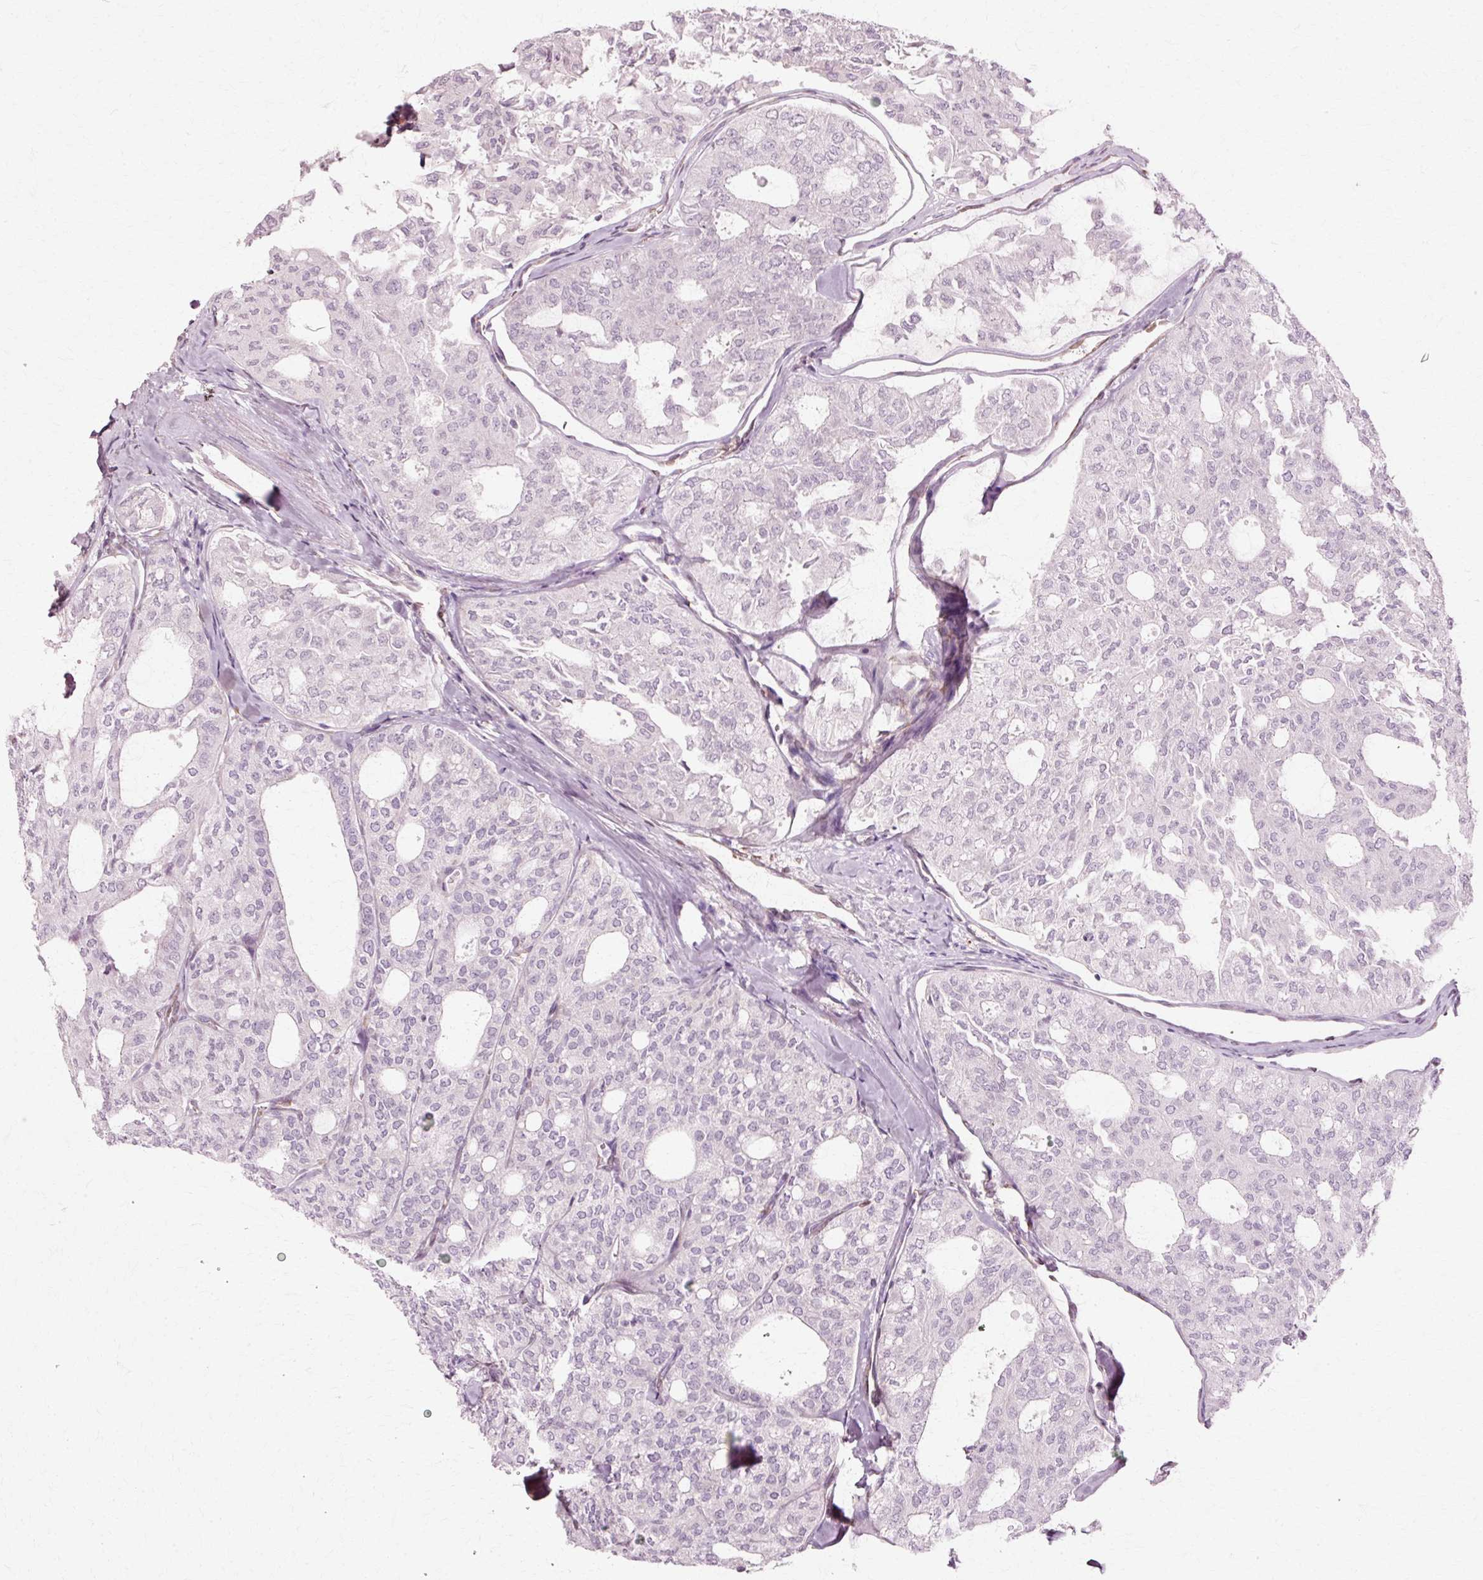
{"staining": {"intensity": "negative", "quantity": "none", "location": "none"}, "tissue": "thyroid cancer", "cell_type": "Tumor cells", "image_type": "cancer", "snomed": [{"axis": "morphology", "description": "Follicular adenoma carcinoma, NOS"}, {"axis": "topography", "description": "Thyroid gland"}], "caption": "This is a photomicrograph of IHC staining of thyroid cancer (follicular adenoma carcinoma), which shows no staining in tumor cells. (Brightfield microscopy of DAB (3,3'-diaminobenzidine) immunohistochemistry at high magnification).", "gene": "RGPD5", "patient": {"sex": "male", "age": 75}}